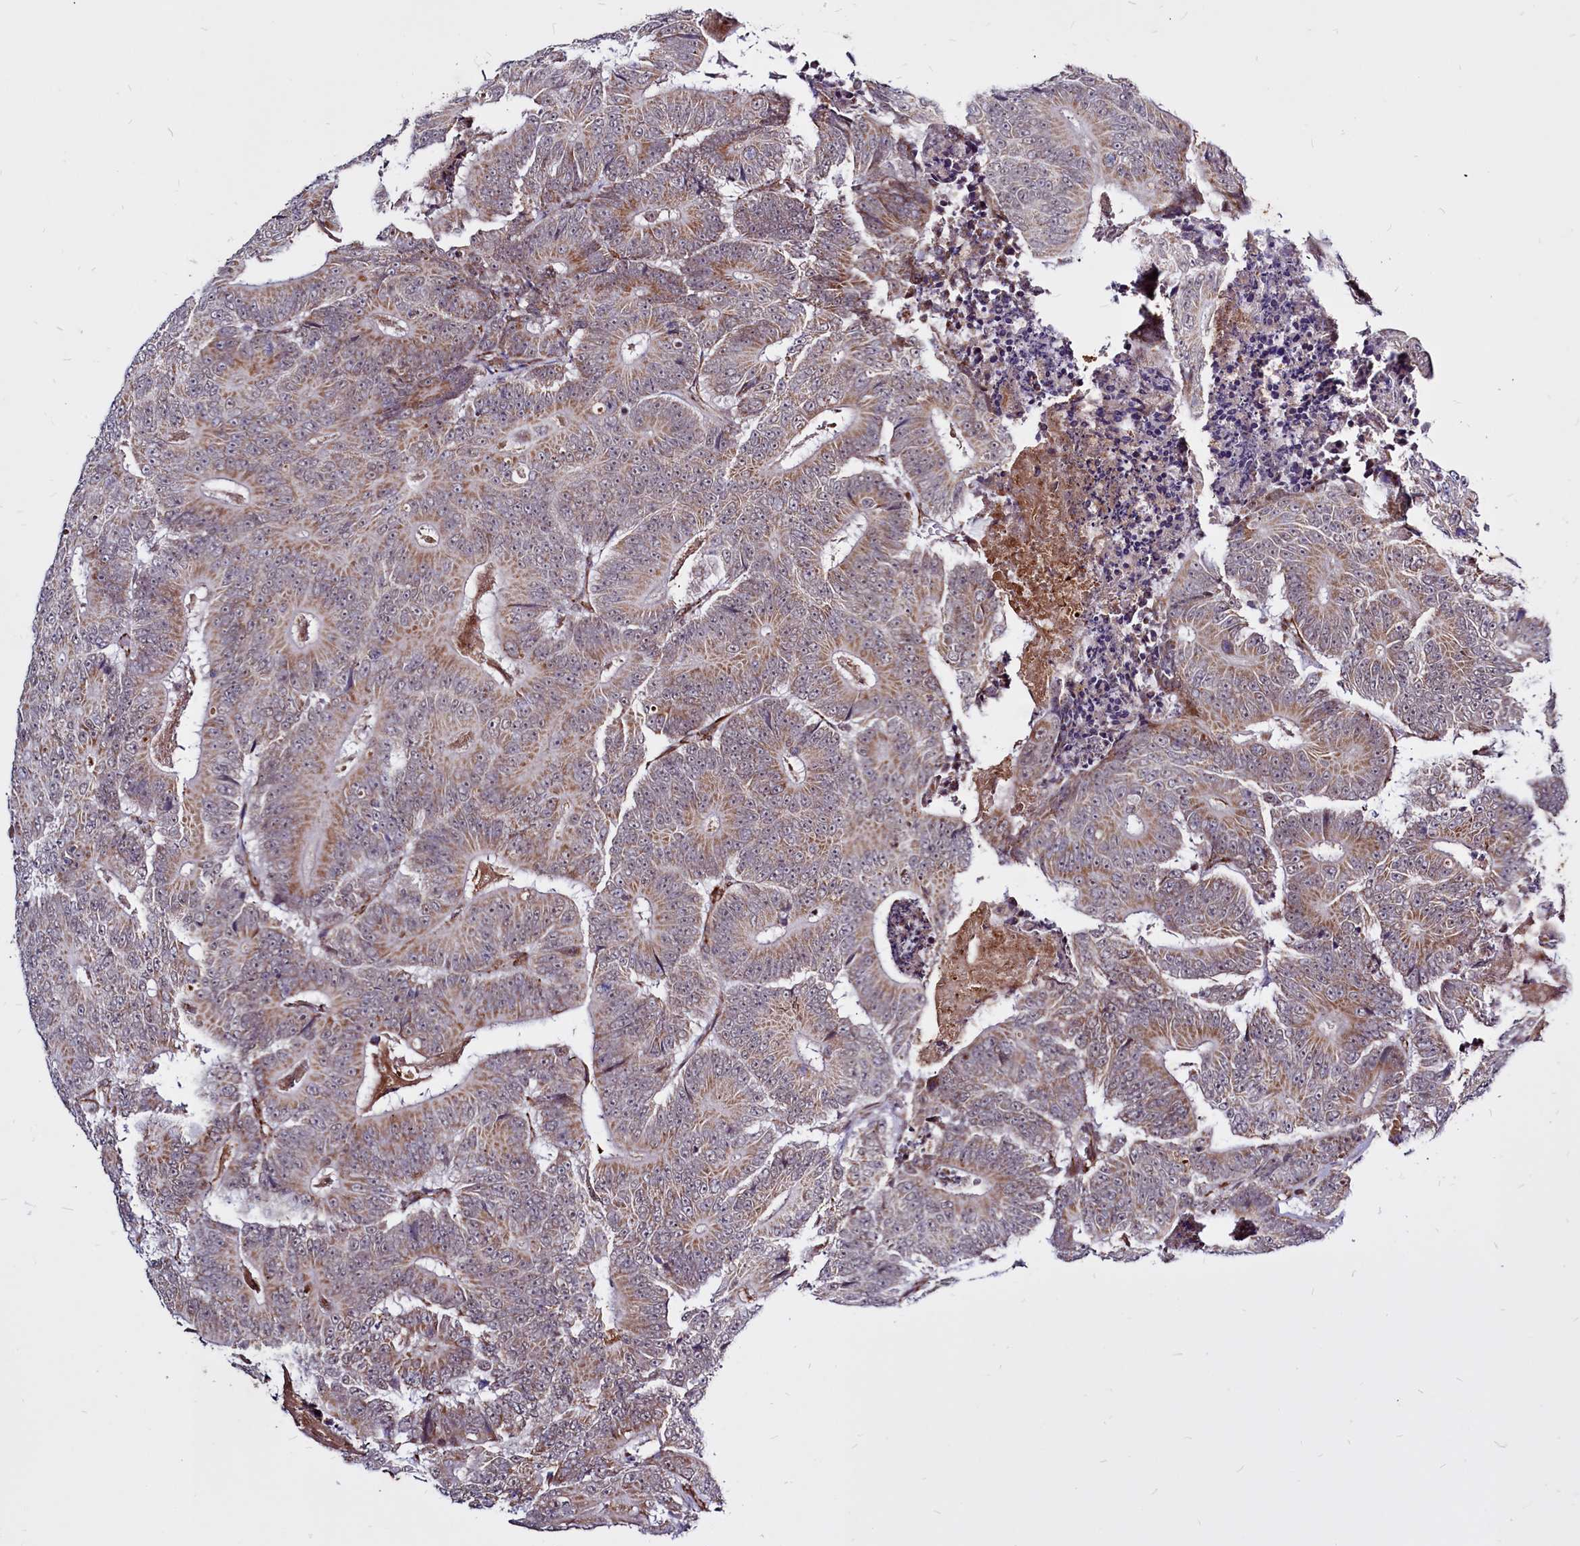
{"staining": {"intensity": "moderate", "quantity": ">75%", "location": "cytoplasmic/membranous"}, "tissue": "colorectal cancer", "cell_type": "Tumor cells", "image_type": "cancer", "snomed": [{"axis": "morphology", "description": "Adenocarcinoma, NOS"}, {"axis": "topography", "description": "Colon"}], "caption": "Tumor cells display medium levels of moderate cytoplasmic/membranous positivity in approximately >75% of cells in colorectal cancer. (Stains: DAB in brown, nuclei in blue, Microscopy: brightfield microscopy at high magnification).", "gene": "CLK3", "patient": {"sex": "male", "age": 83}}